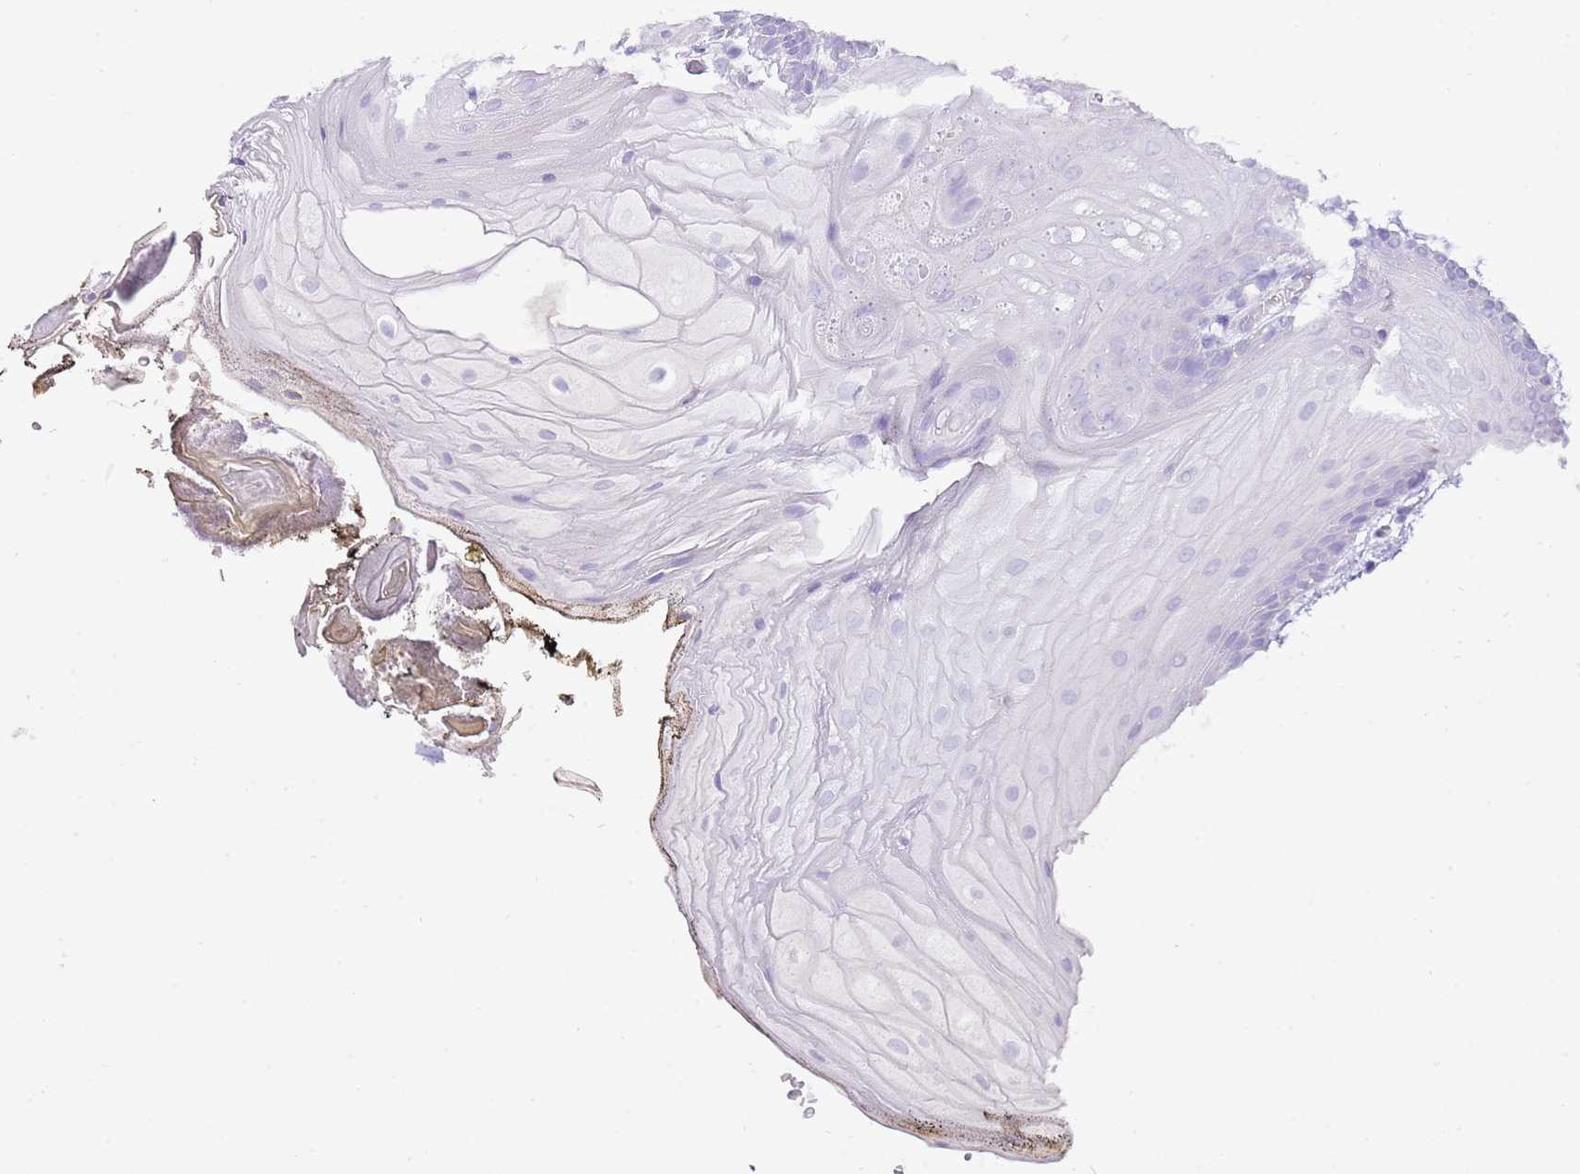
{"staining": {"intensity": "negative", "quantity": "none", "location": "none"}, "tissue": "oral mucosa", "cell_type": "Squamous epithelial cells", "image_type": "normal", "snomed": [{"axis": "morphology", "description": "Normal tissue, NOS"}, {"axis": "morphology", "description": "Squamous cell carcinoma, NOS"}, {"axis": "topography", "description": "Oral tissue"}, {"axis": "topography", "description": "Head-Neck"}], "caption": "The immunohistochemistry photomicrograph has no significant positivity in squamous epithelial cells of oral mucosa. (Brightfield microscopy of DAB (3,3'-diaminobenzidine) immunohistochemistry at high magnification).", "gene": "BHLHA15", "patient": {"sex": "female", "age": 81}}